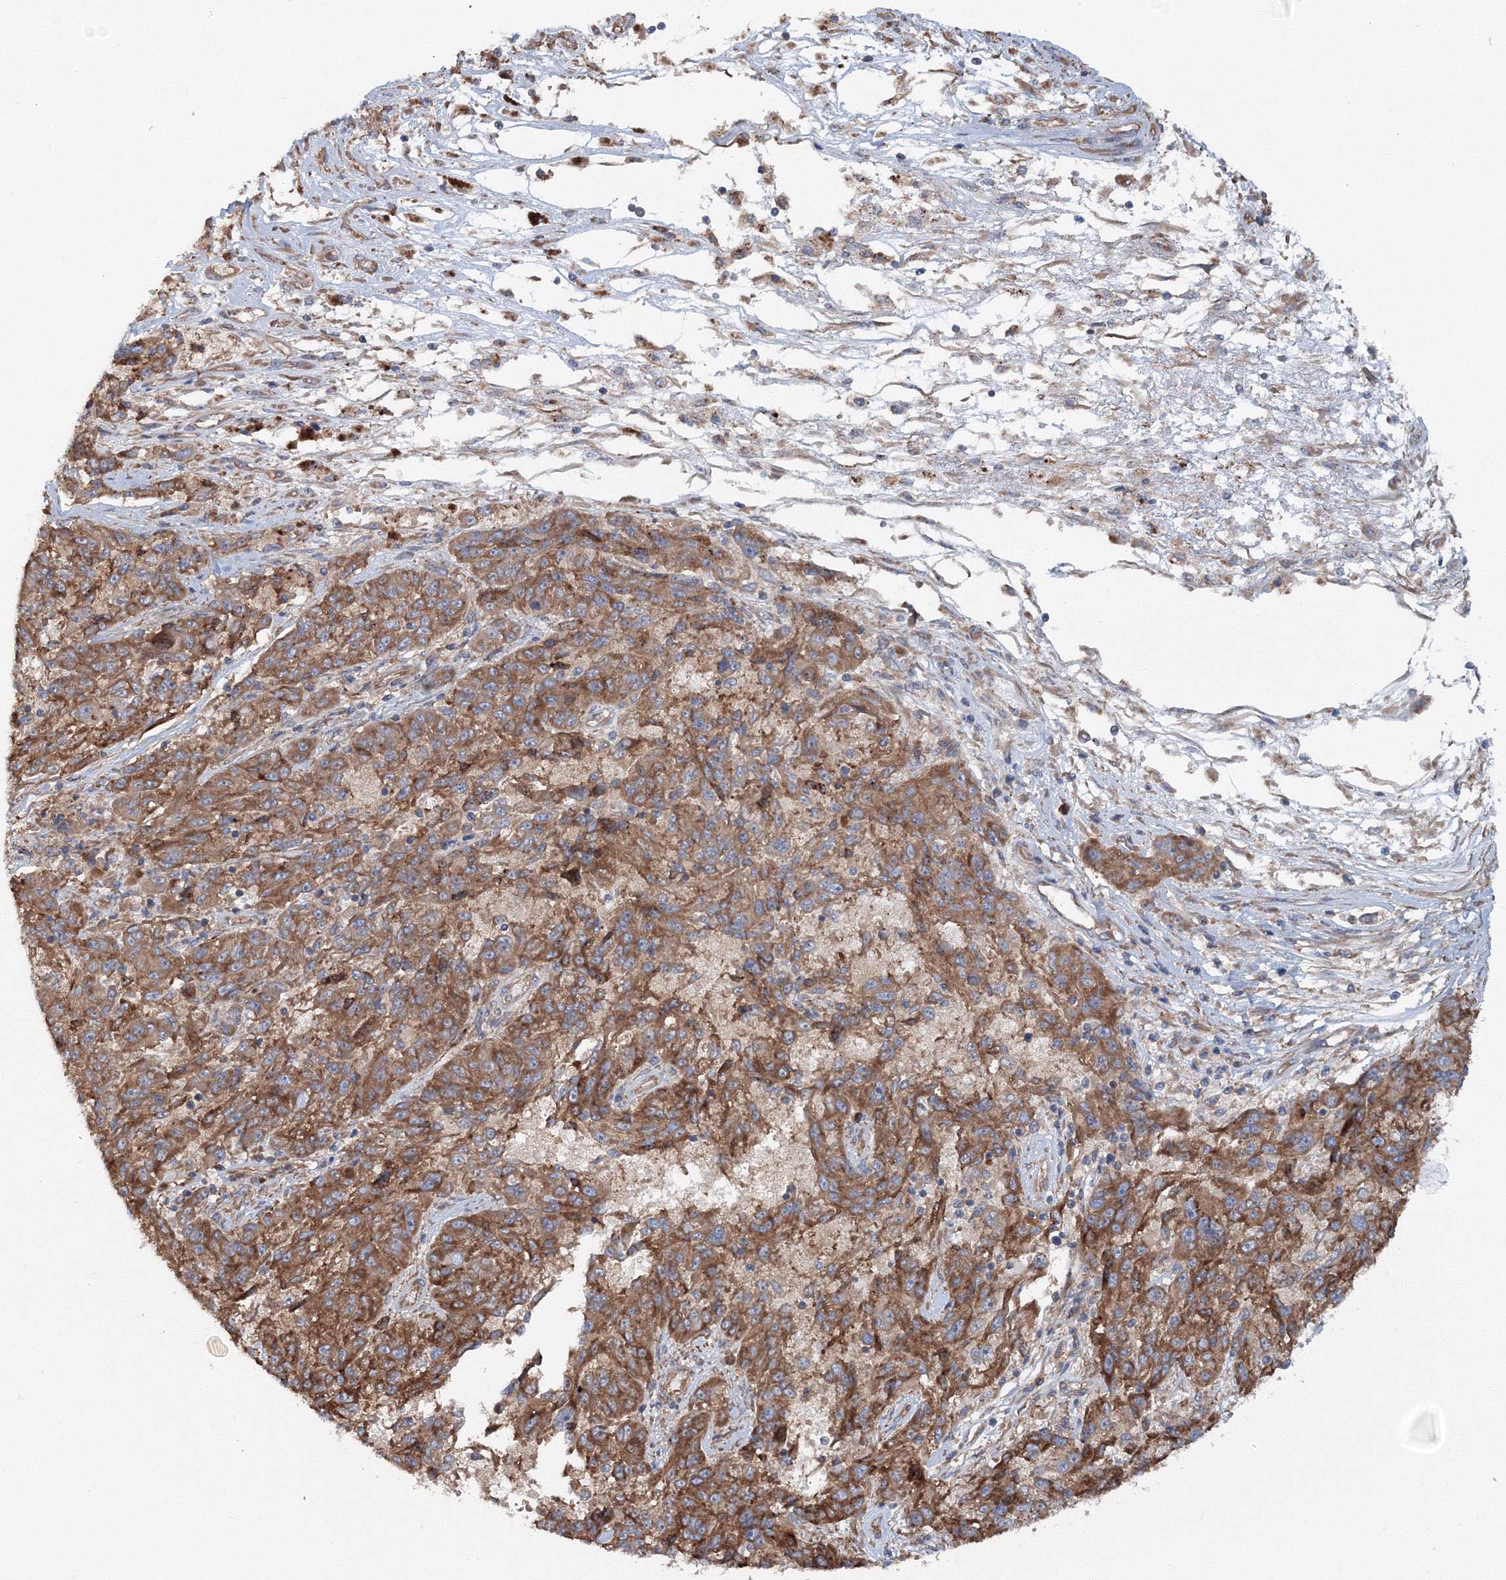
{"staining": {"intensity": "moderate", "quantity": ">75%", "location": "cytoplasmic/membranous"}, "tissue": "melanoma", "cell_type": "Tumor cells", "image_type": "cancer", "snomed": [{"axis": "morphology", "description": "Malignant melanoma, NOS"}, {"axis": "topography", "description": "Skin"}], "caption": "There is medium levels of moderate cytoplasmic/membranous expression in tumor cells of melanoma, as demonstrated by immunohistochemical staining (brown color).", "gene": "EXOC1", "patient": {"sex": "male", "age": 53}}